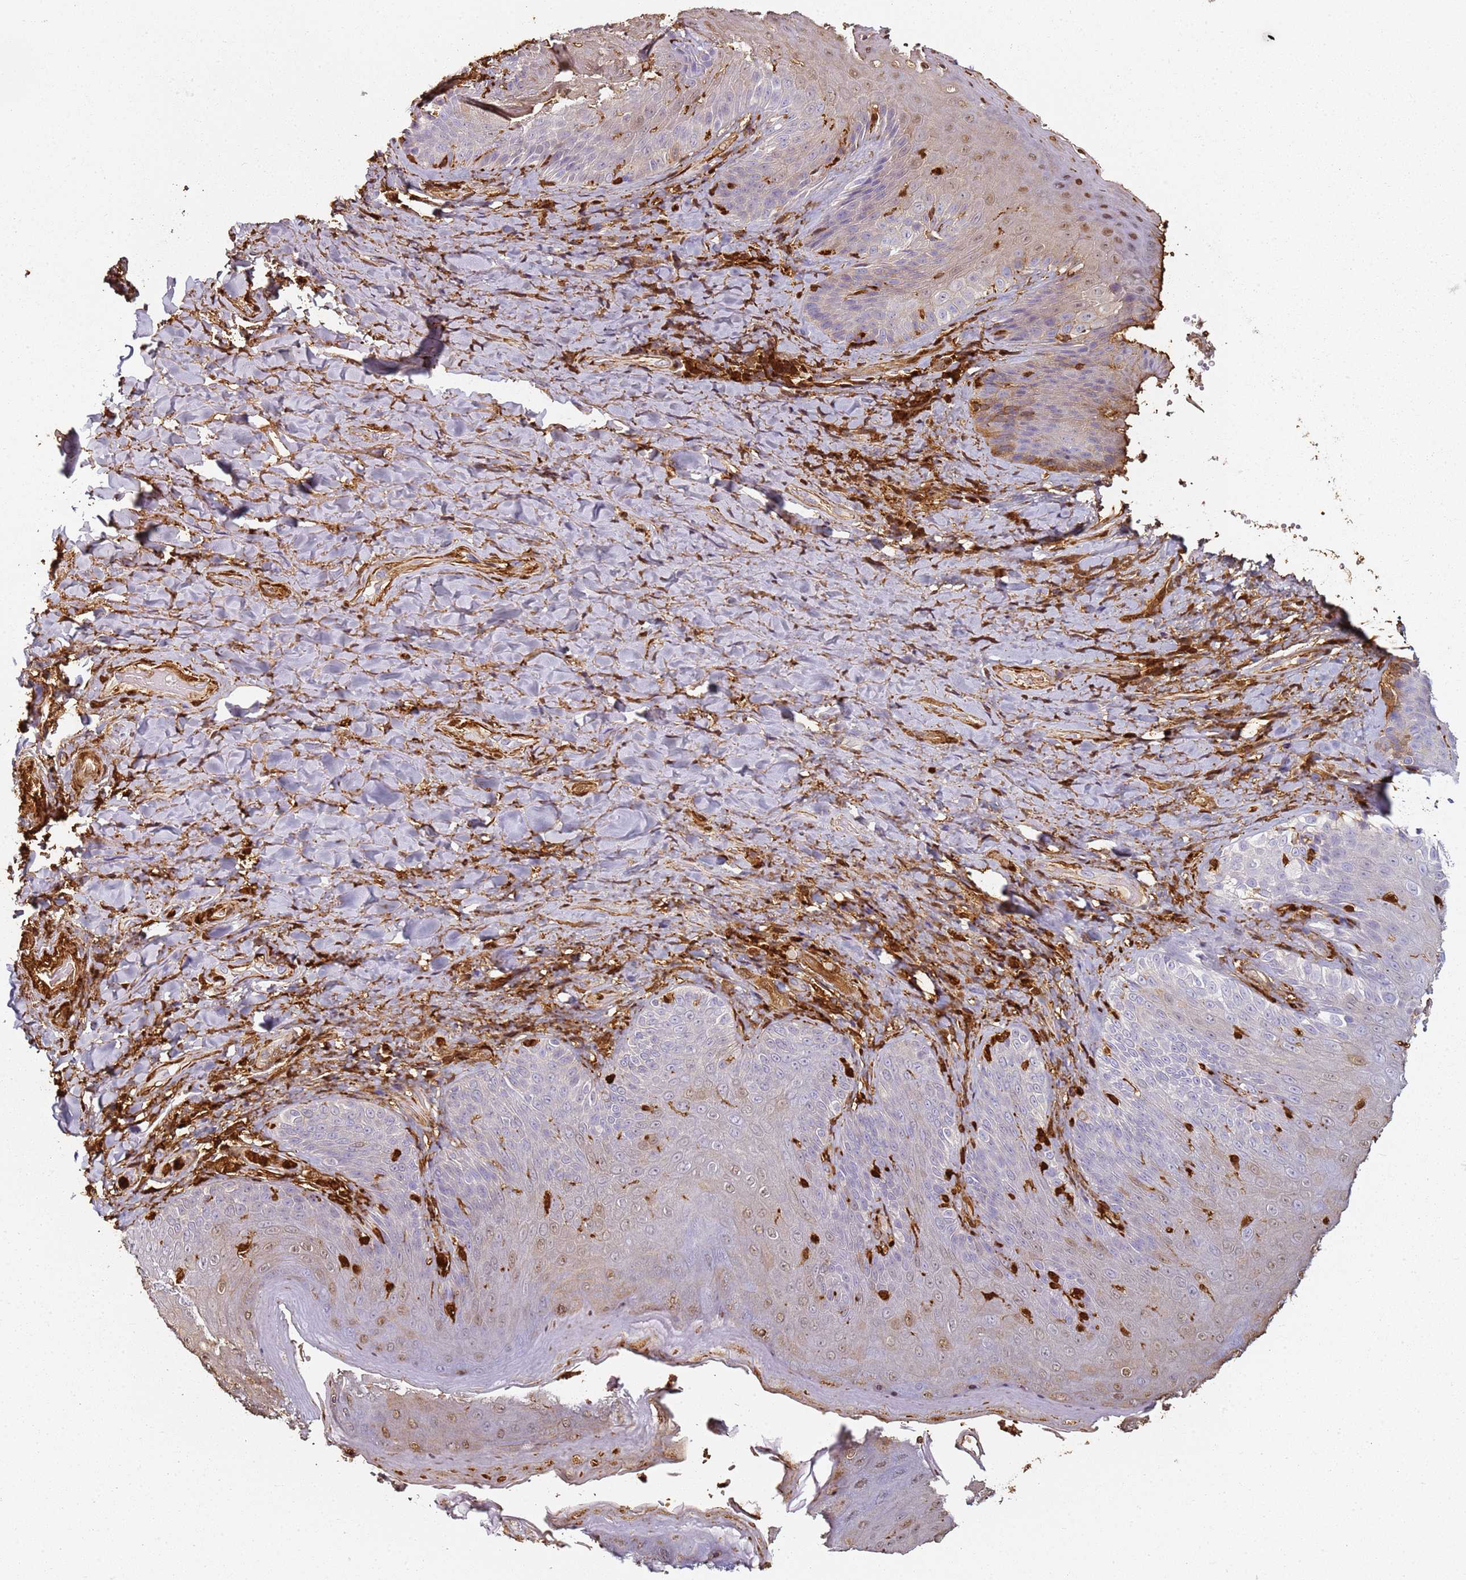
{"staining": {"intensity": "weak", "quantity": "<25%", "location": "nuclear"}, "tissue": "skin", "cell_type": "Epidermal cells", "image_type": "normal", "snomed": [{"axis": "morphology", "description": "Normal tissue, NOS"}, {"axis": "topography", "description": "Anal"}], "caption": "Human skin stained for a protein using immunohistochemistry reveals no staining in epidermal cells.", "gene": "S100A4", "patient": {"sex": "female", "age": 89}}